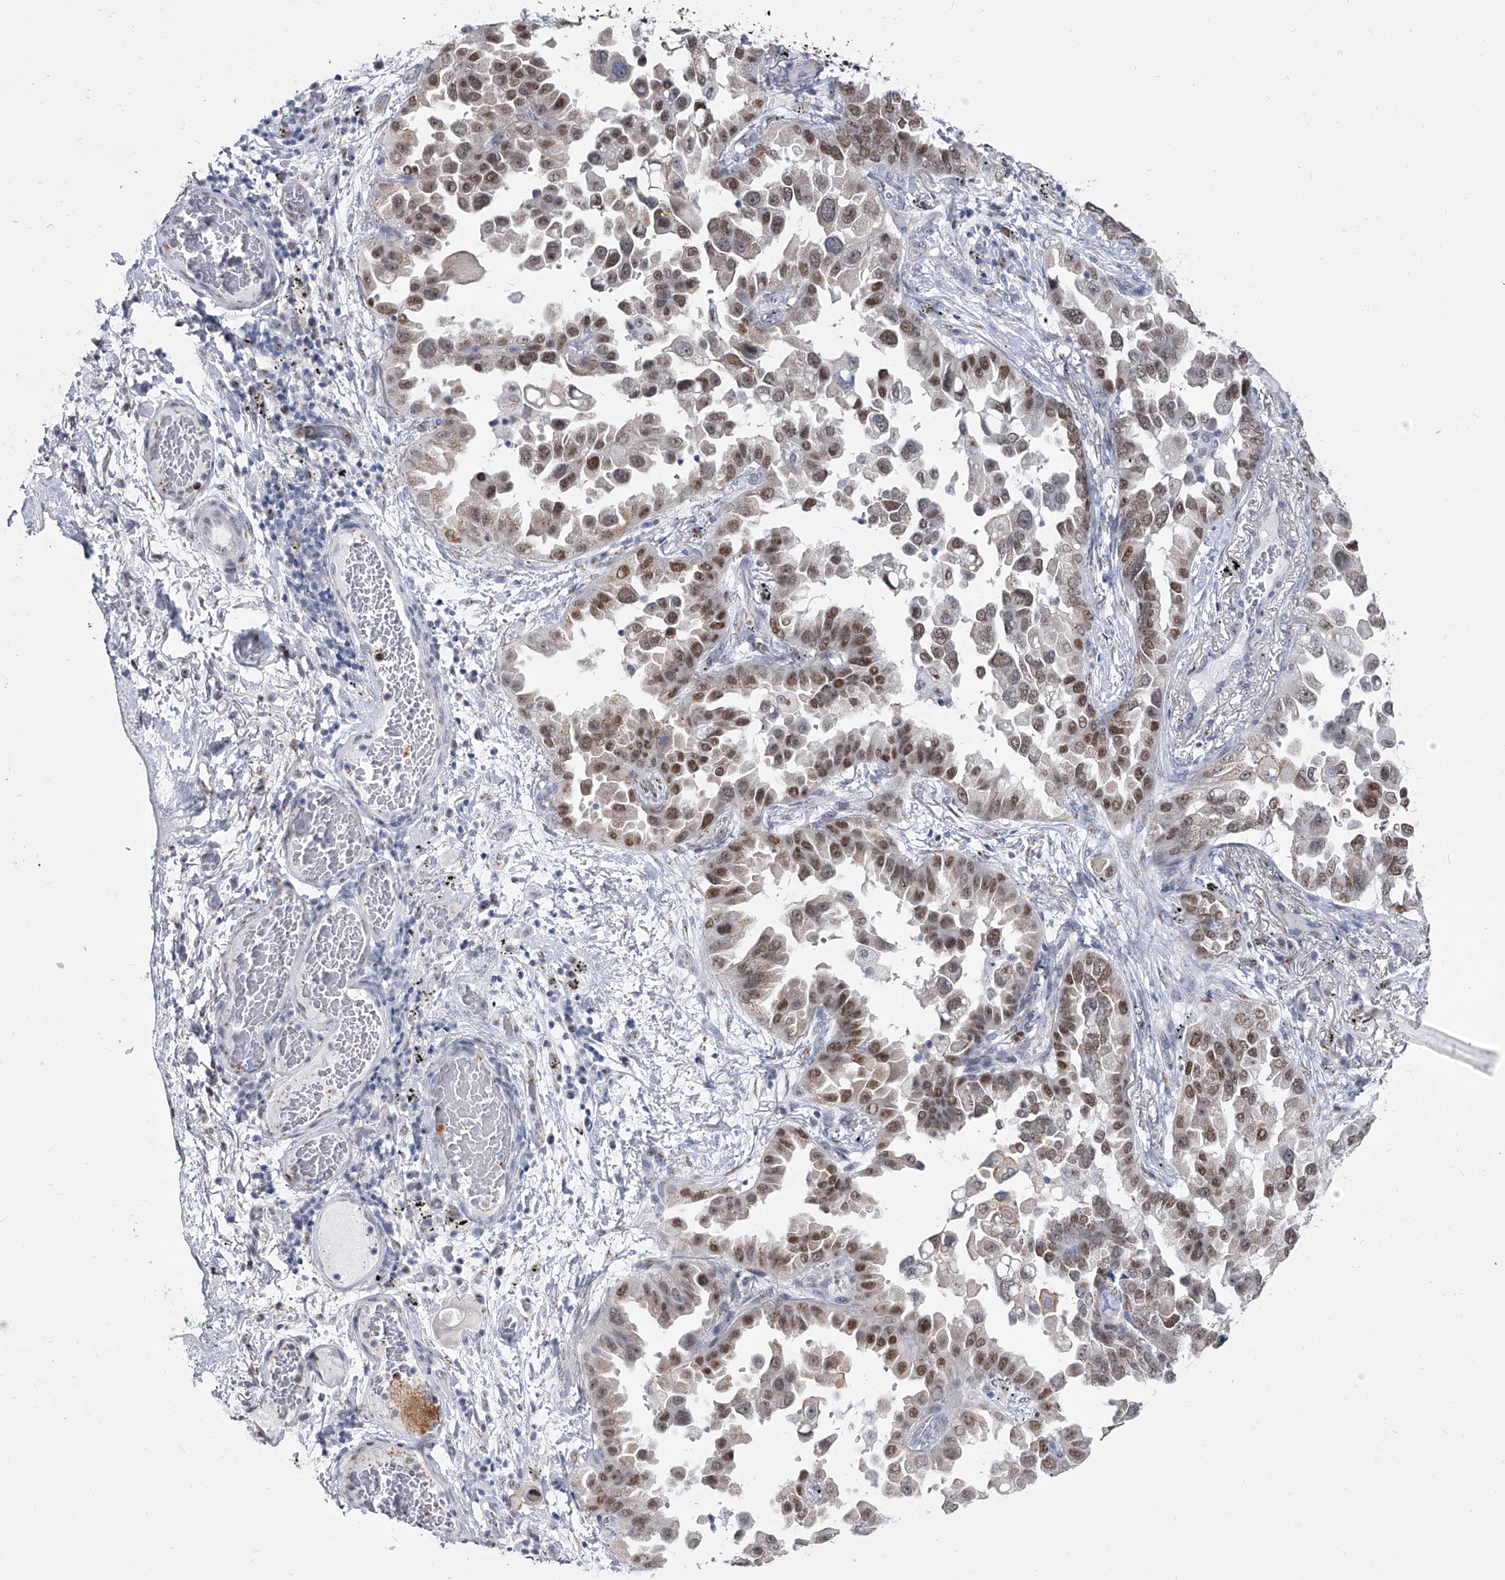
{"staining": {"intensity": "moderate", "quantity": ">75%", "location": "nuclear"}, "tissue": "lung cancer", "cell_type": "Tumor cells", "image_type": "cancer", "snomed": [{"axis": "morphology", "description": "Adenocarcinoma, NOS"}, {"axis": "topography", "description": "Lung"}], "caption": "Immunohistochemical staining of human adenocarcinoma (lung) displays medium levels of moderate nuclear staining in approximately >75% of tumor cells.", "gene": "EVA1C", "patient": {"sex": "female", "age": 67}}